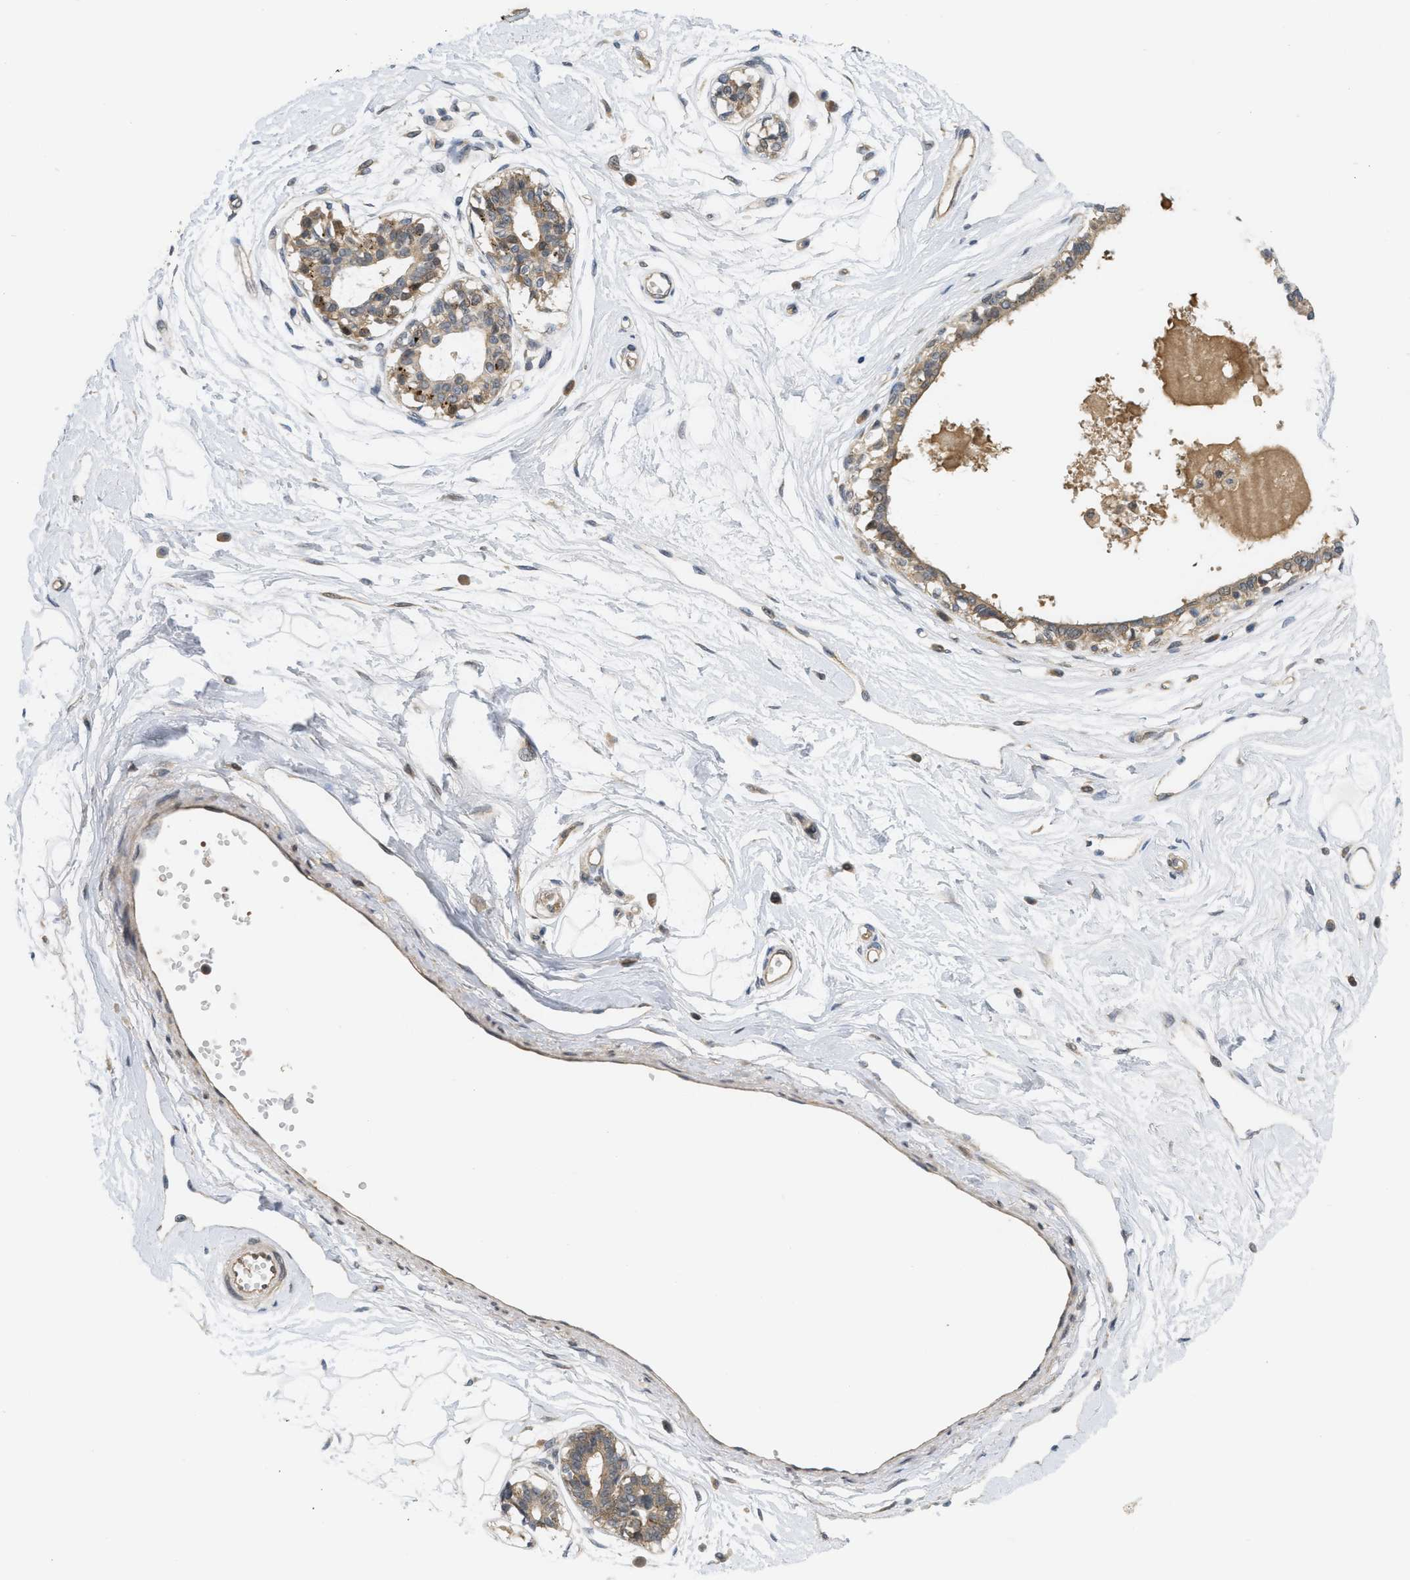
{"staining": {"intensity": "negative", "quantity": "none", "location": "none"}, "tissue": "breast", "cell_type": "Adipocytes", "image_type": "normal", "snomed": [{"axis": "morphology", "description": "Normal tissue, NOS"}, {"axis": "topography", "description": "Breast"}], "caption": "Immunohistochemistry photomicrograph of unremarkable breast: breast stained with DAB (3,3'-diaminobenzidine) reveals no significant protein staining in adipocytes. Nuclei are stained in blue.", "gene": "PRKD1", "patient": {"sex": "female", "age": 45}}